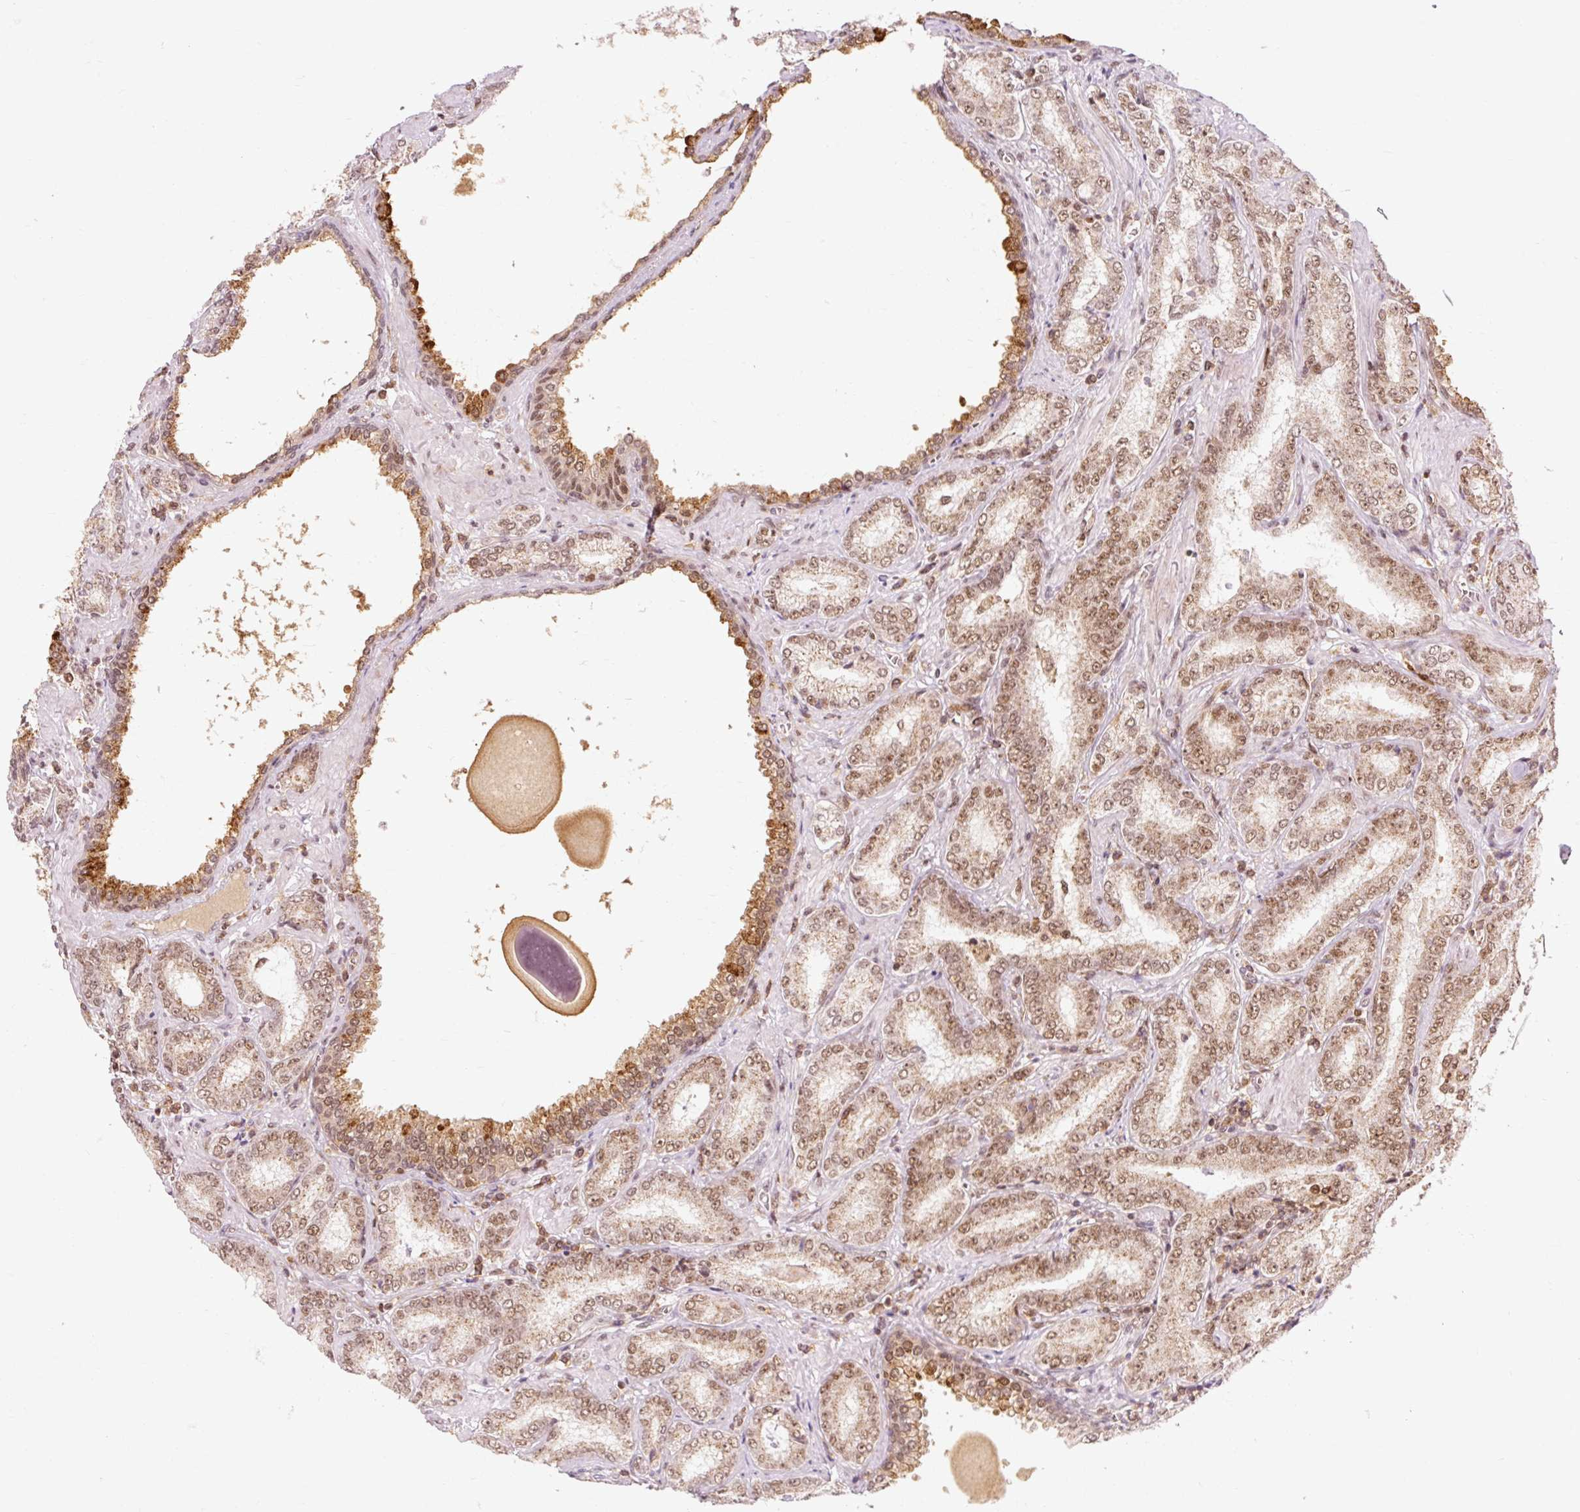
{"staining": {"intensity": "moderate", "quantity": ">75%", "location": "nuclear"}, "tissue": "prostate cancer", "cell_type": "Tumor cells", "image_type": "cancer", "snomed": [{"axis": "morphology", "description": "Adenocarcinoma, High grade"}, {"axis": "topography", "description": "Prostate"}], "caption": "Immunohistochemistry (IHC) photomicrograph of human prostate cancer (high-grade adenocarcinoma) stained for a protein (brown), which reveals medium levels of moderate nuclear staining in approximately >75% of tumor cells.", "gene": "CSTF1", "patient": {"sex": "male", "age": 72}}